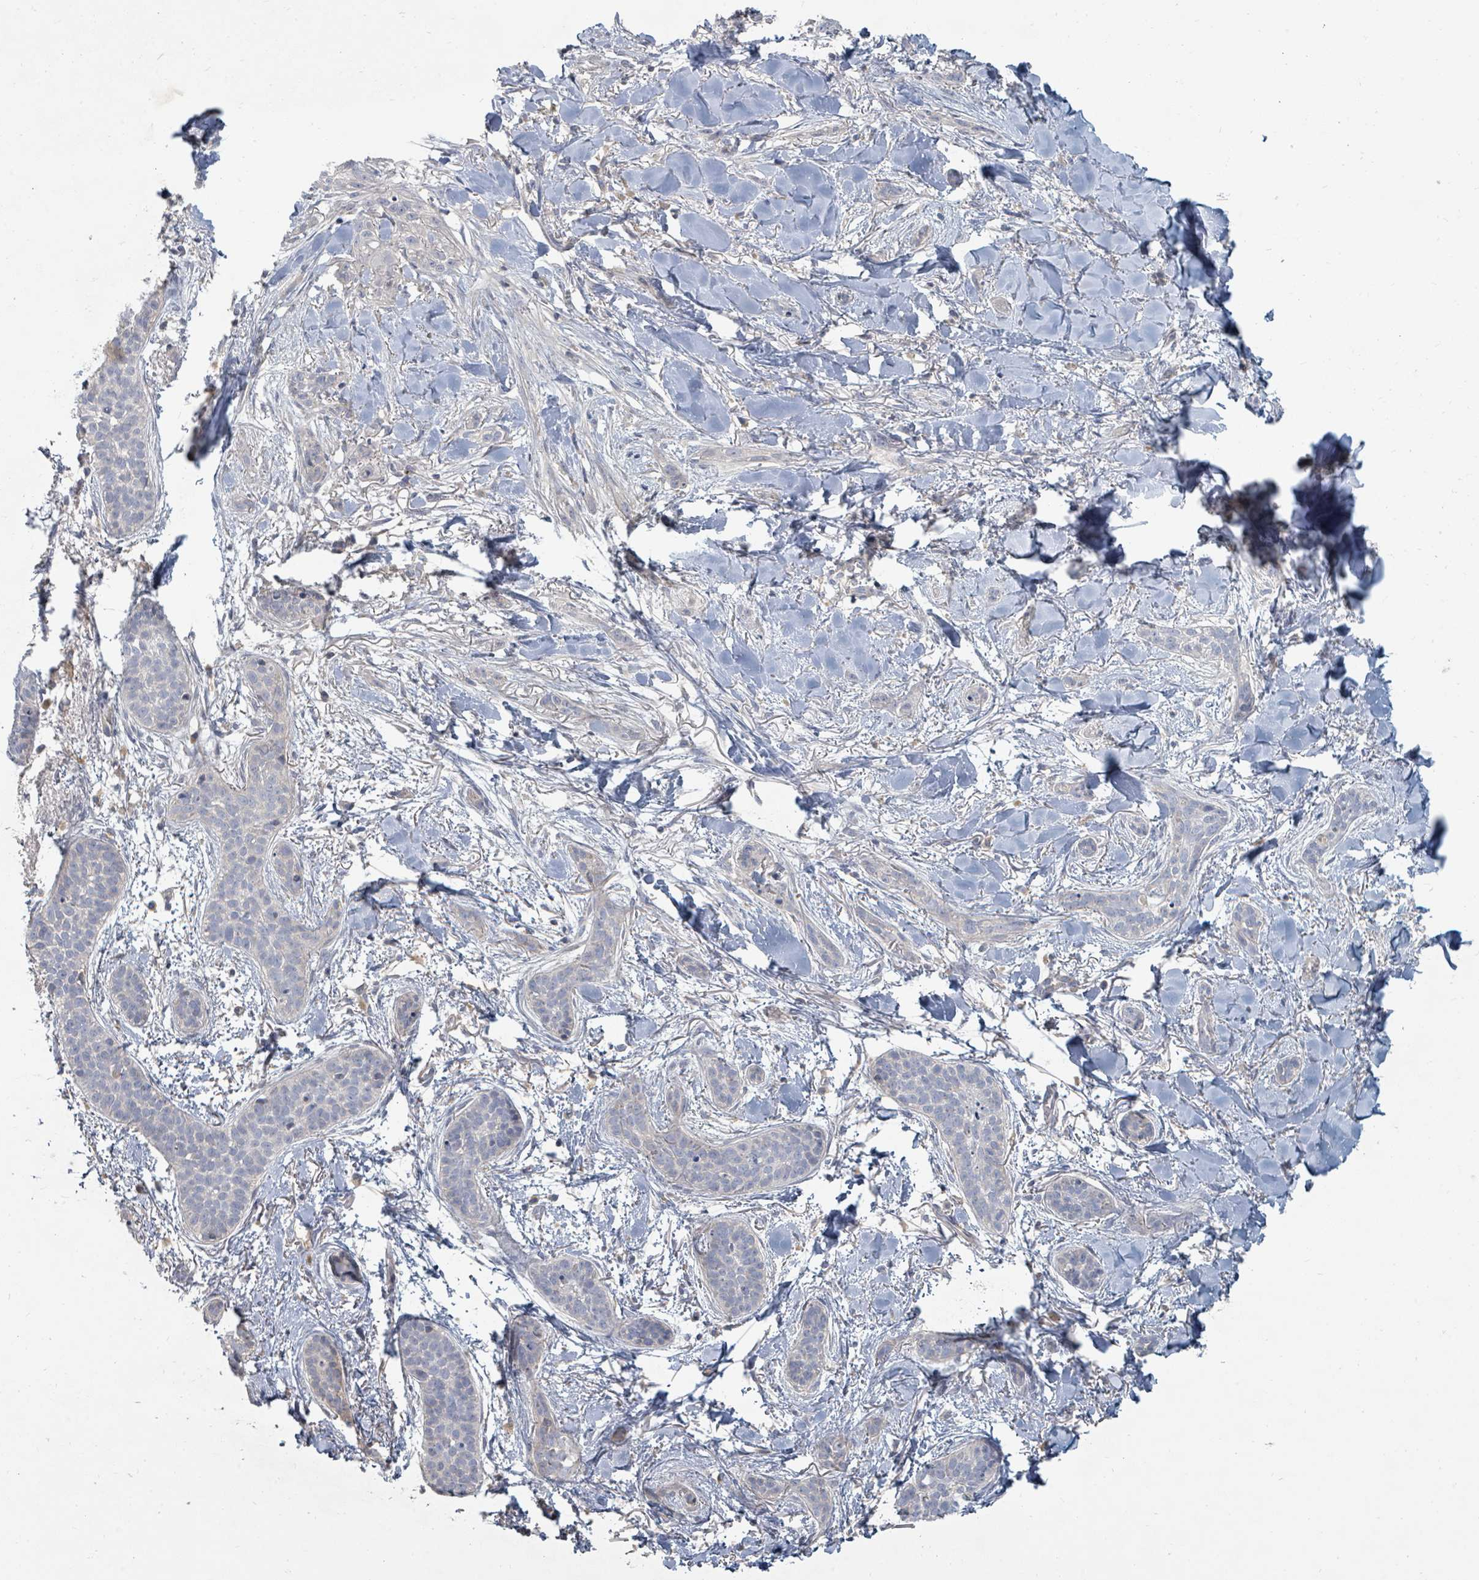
{"staining": {"intensity": "negative", "quantity": "none", "location": "none"}, "tissue": "skin cancer", "cell_type": "Tumor cells", "image_type": "cancer", "snomed": [{"axis": "morphology", "description": "Basal cell carcinoma"}, {"axis": "topography", "description": "Skin"}], "caption": "A histopathology image of human skin basal cell carcinoma is negative for staining in tumor cells. (Brightfield microscopy of DAB IHC at high magnification).", "gene": "ARGFX", "patient": {"sex": "male", "age": 52}}